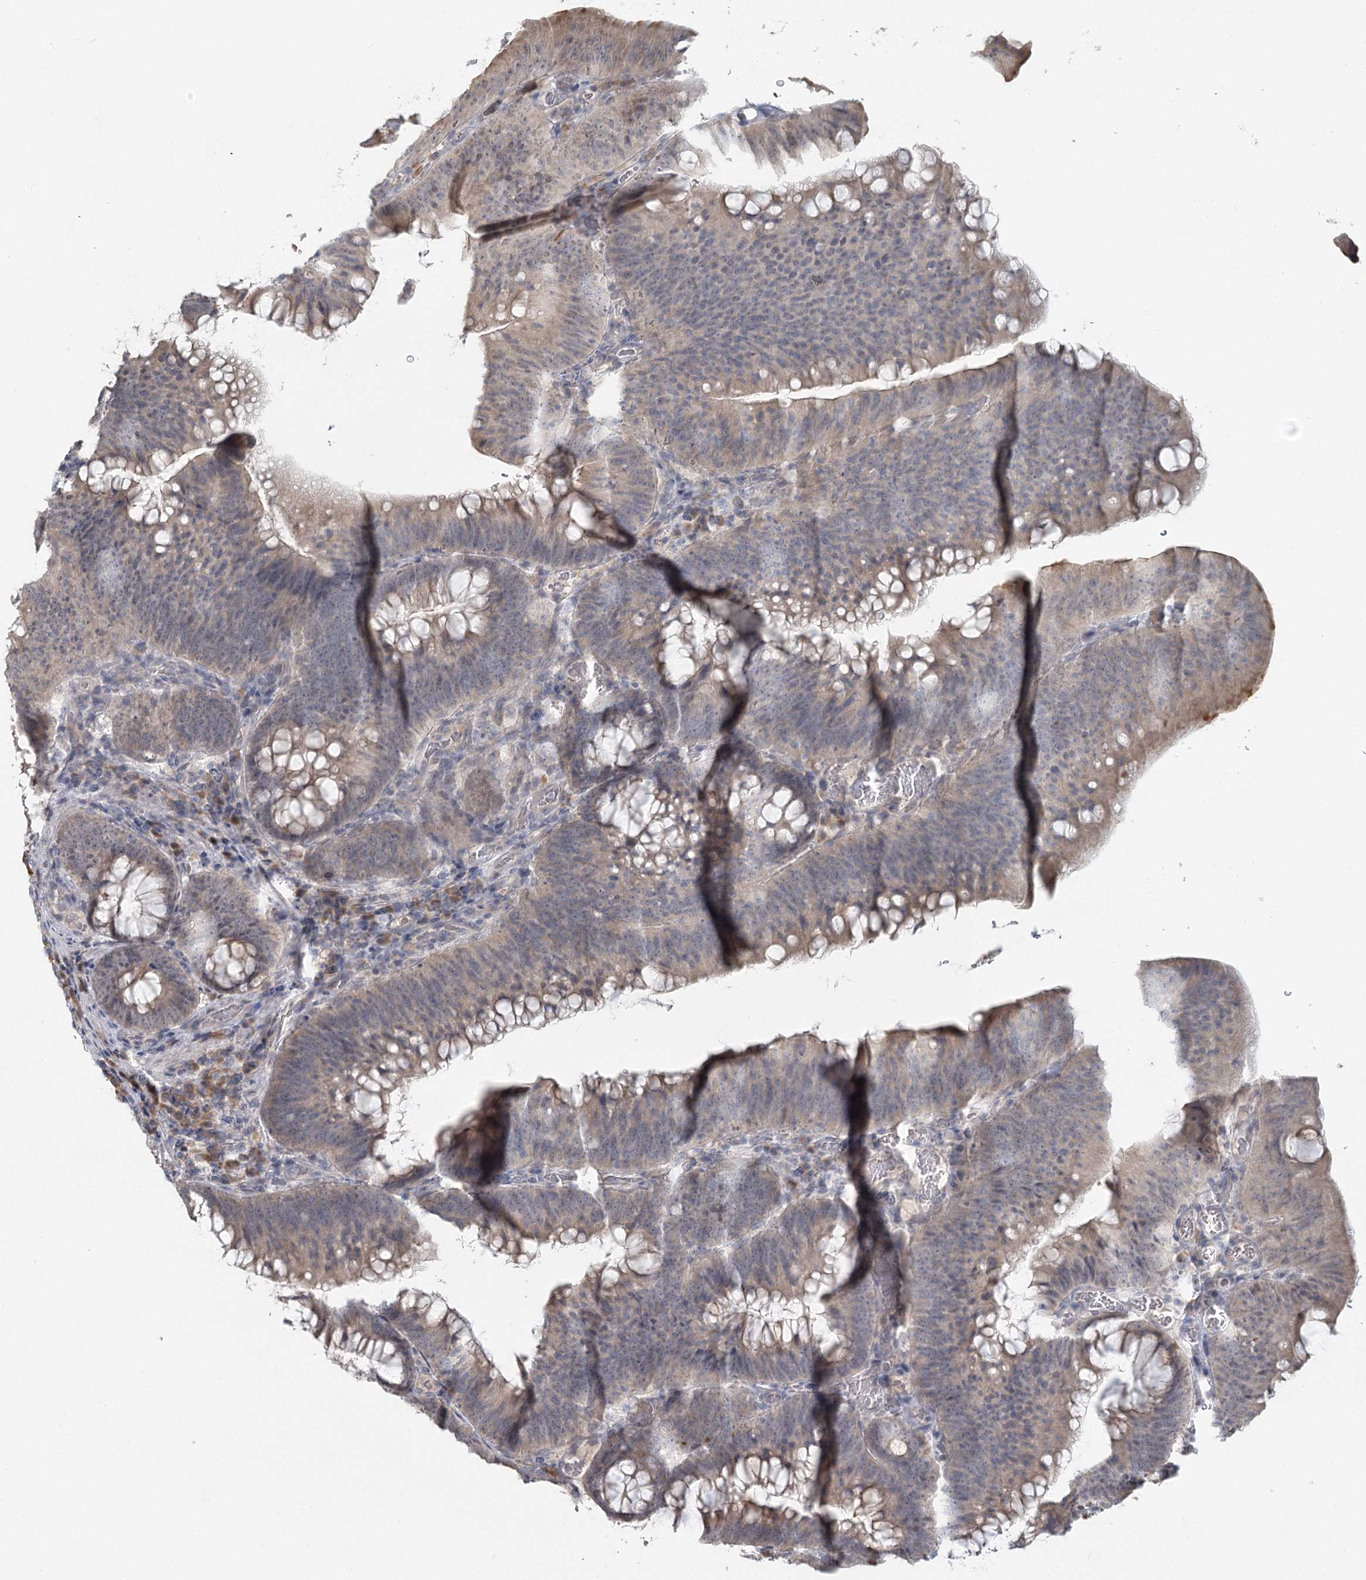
{"staining": {"intensity": "weak", "quantity": "25%-75%", "location": "cytoplasmic/membranous"}, "tissue": "colorectal cancer", "cell_type": "Tumor cells", "image_type": "cancer", "snomed": [{"axis": "morphology", "description": "Normal tissue, NOS"}, {"axis": "topography", "description": "Colon"}], "caption": "A brown stain highlights weak cytoplasmic/membranous staining of a protein in human colorectal cancer tumor cells.", "gene": "SLC9A3", "patient": {"sex": "female", "age": 82}}